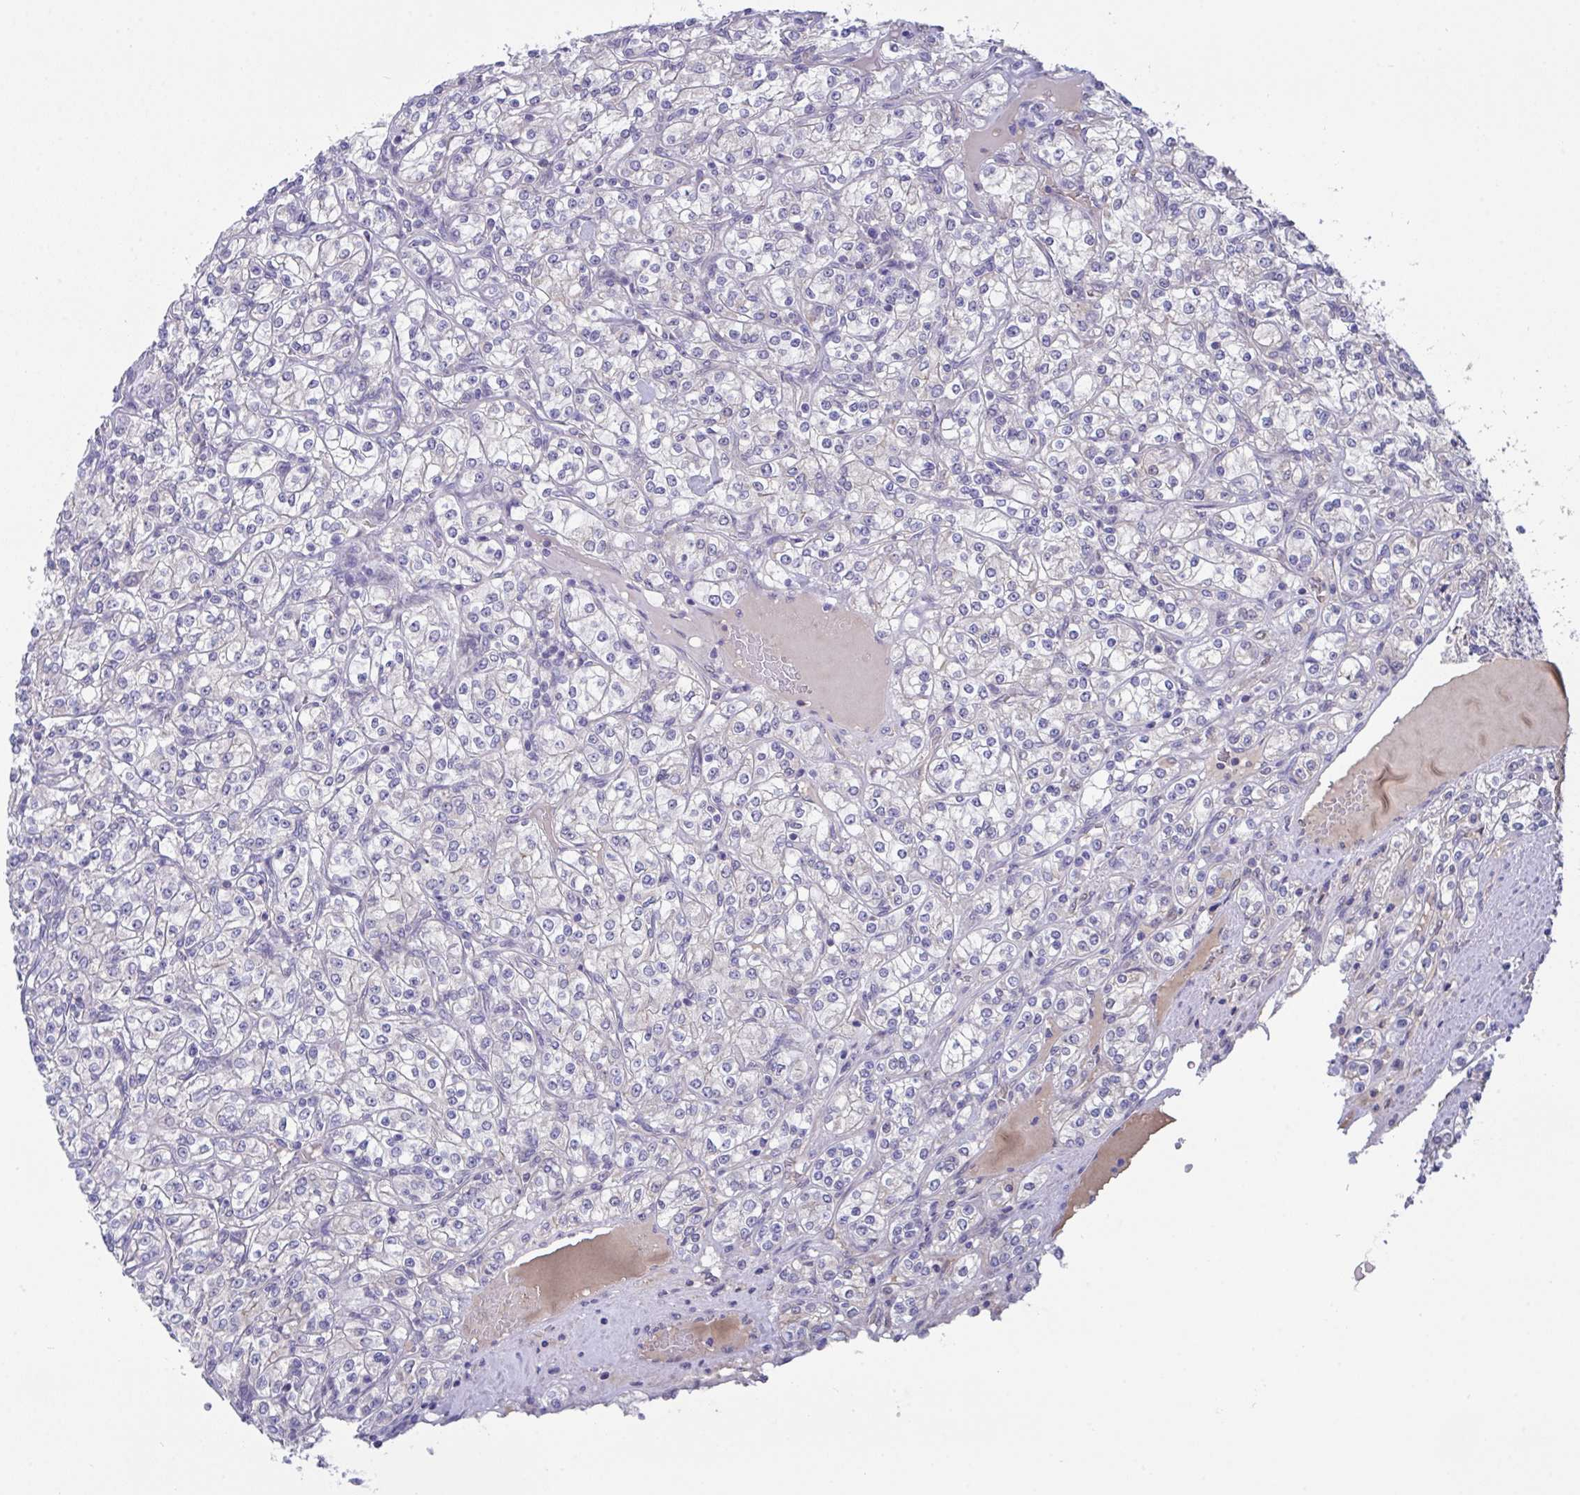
{"staining": {"intensity": "negative", "quantity": "none", "location": "none"}, "tissue": "renal cancer", "cell_type": "Tumor cells", "image_type": "cancer", "snomed": [{"axis": "morphology", "description": "Adenocarcinoma, NOS"}, {"axis": "topography", "description": "Kidney"}], "caption": "IHC image of neoplastic tissue: human renal cancer (adenocarcinoma) stained with DAB (3,3'-diaminobenzidine) demonstrates no significant protein positivity in tumor cells.", "gene": "L3HYPDH", "patient": {"sex": "male", "age": 77}}